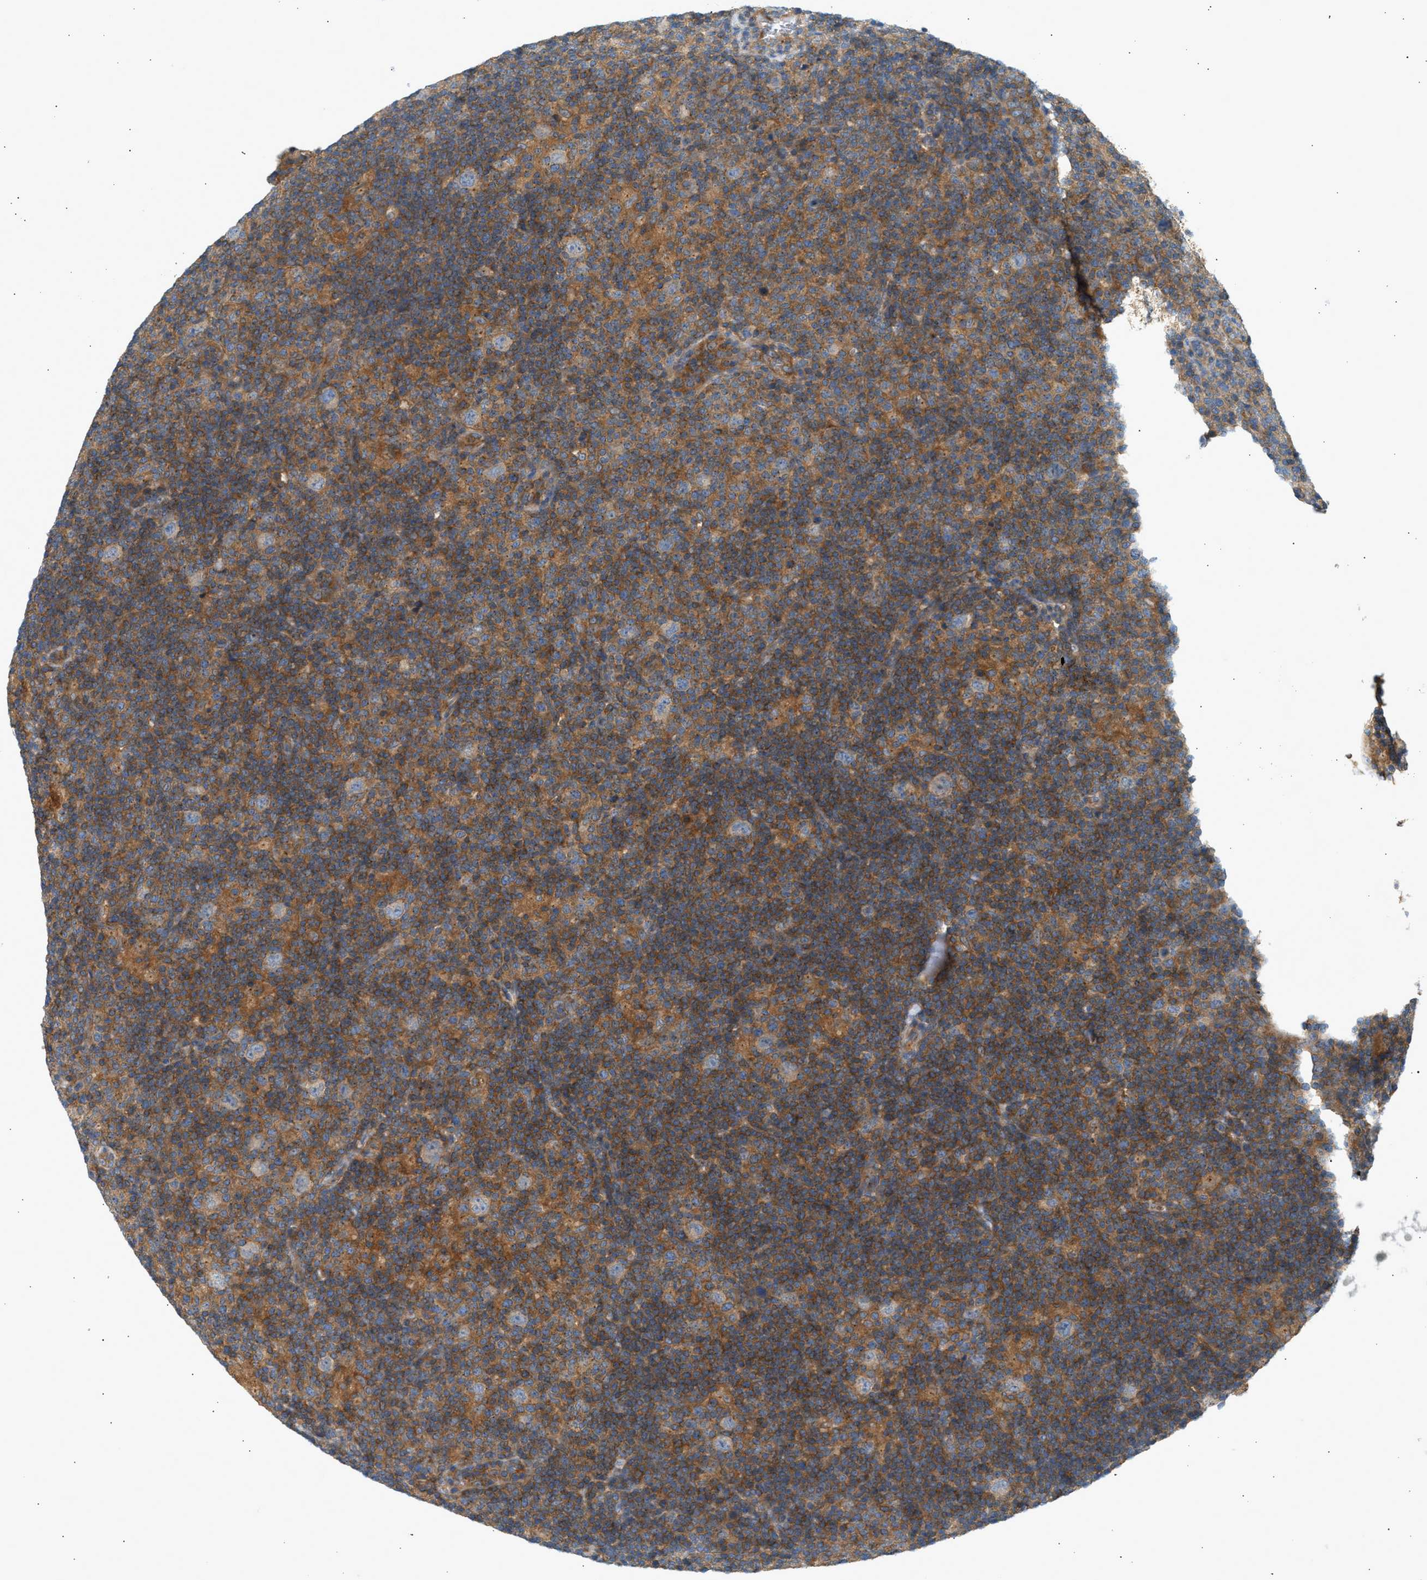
{"staining": {"intensity": "weak", "quantity": "25%-75%", "location": "cytoplasmic/membranous"}, "tissue": "lymphoma", "cell_type": "Tumor cells", "image_type": "cancer", "snomed": [{"axis": "morphology", "description": "Hodgkin's disease, NOS"}, {"axis": "topography", "description": "Lymph node"}], "caption": "Hodgkin's disease stained for a protein (brown) shows weak cytoplasmic/membranous positive expression in approximately 25%-75% of tumor cells.", "gene": "PAFAH1B1", "patient": {"sex": "female", "age": 57}}